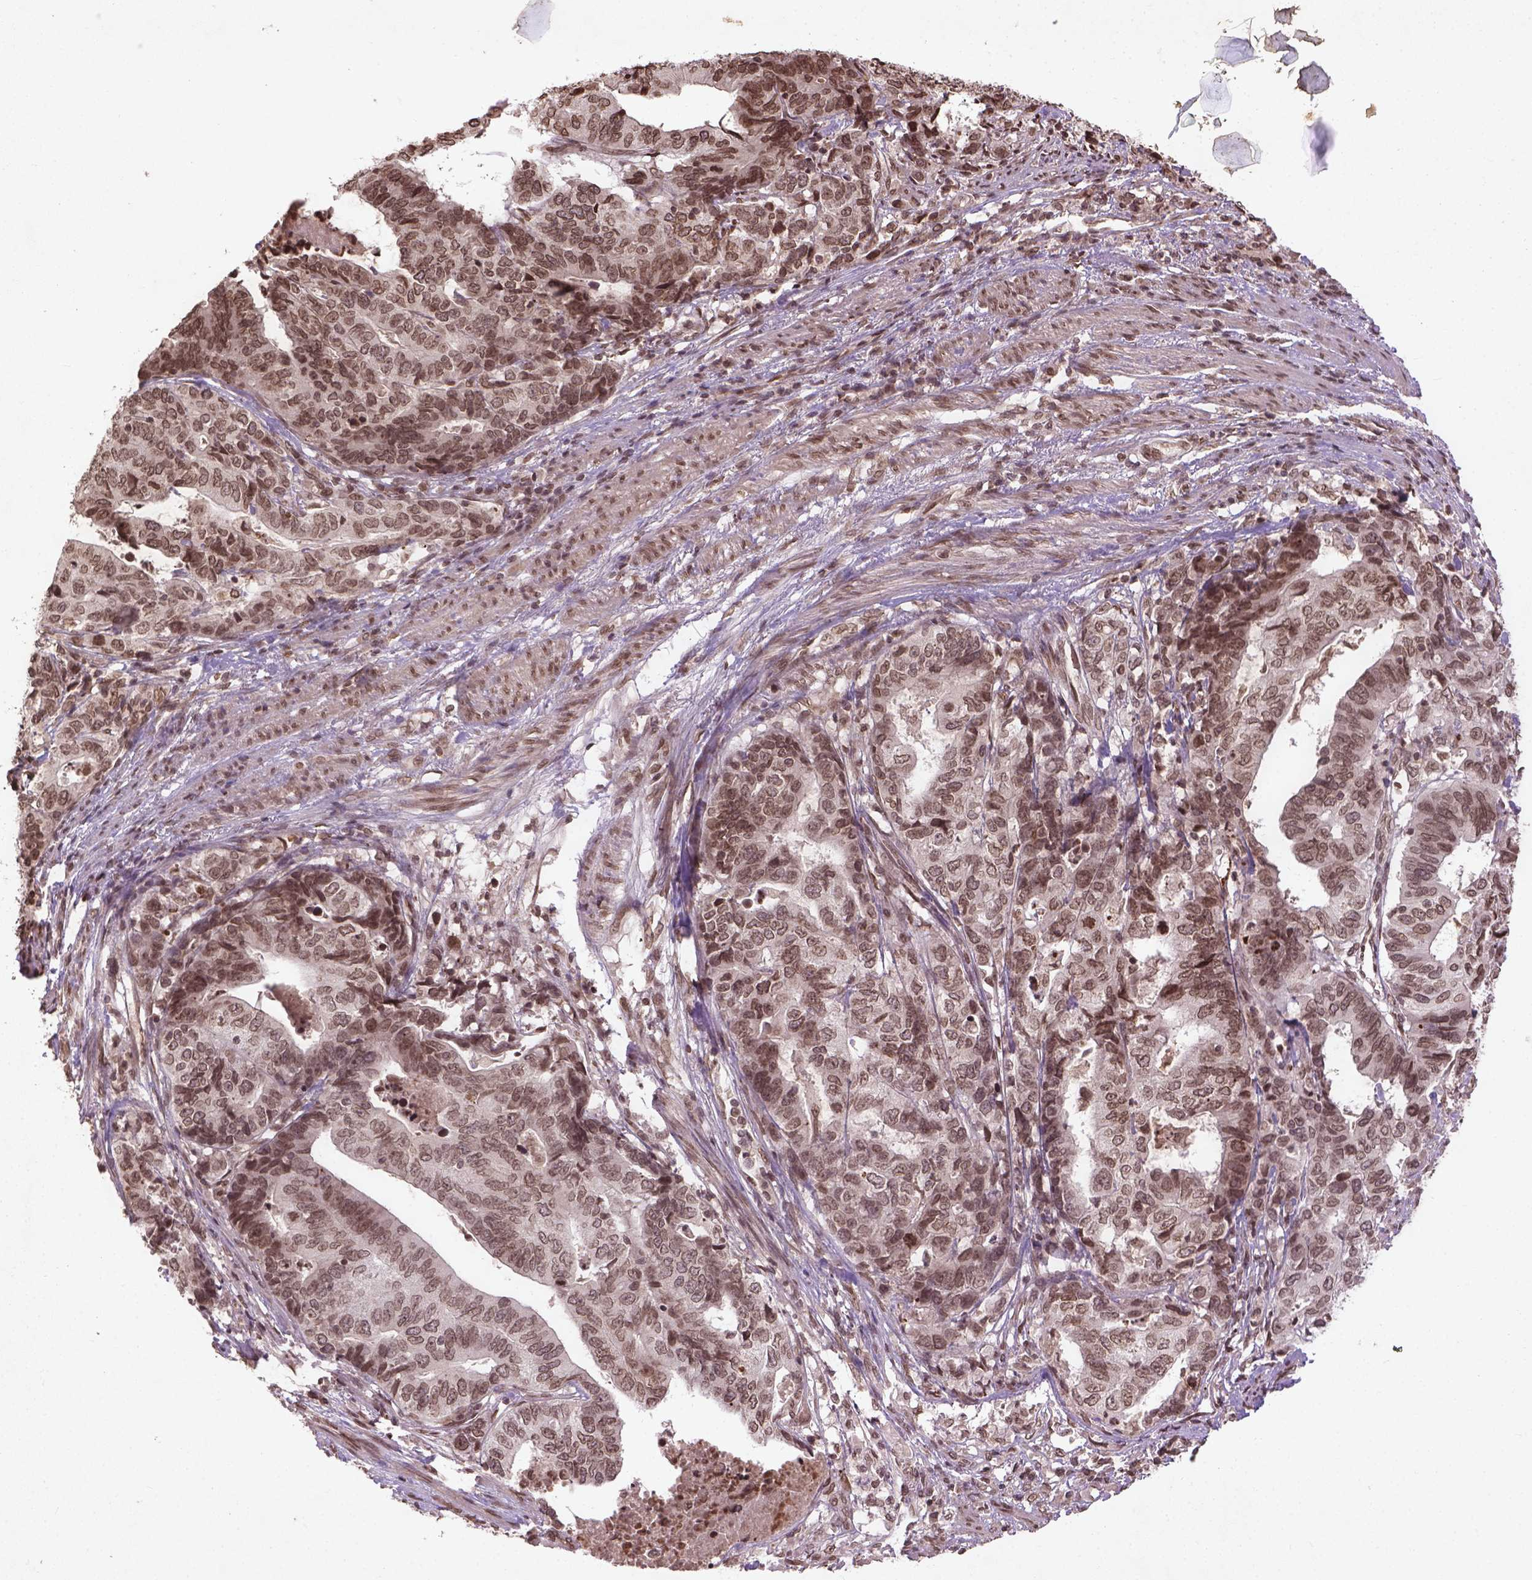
{"staining": {"intensity": "moderate", "quantity": ">75%", "location": "nuclear"}, "tissue": "stomach cancer", "cell_type": "Tumor cells", "image_type": "cancer", "snomed": [{"axis": "morphology", "description": "Adenocarcinoma, NOS"}, {"axis": "topography", "description": "Stomach, upper"}], "caption": "Immunohistochemical staining of stomach cancer shows medium levels of moderate nuclear positivity in approximately >75% of tumor cells. (DAB IHC, brown staining for protein, blue staining for nuclei).", "gene": "BANF1", "patient": {"sex": "female", "age": 67}}